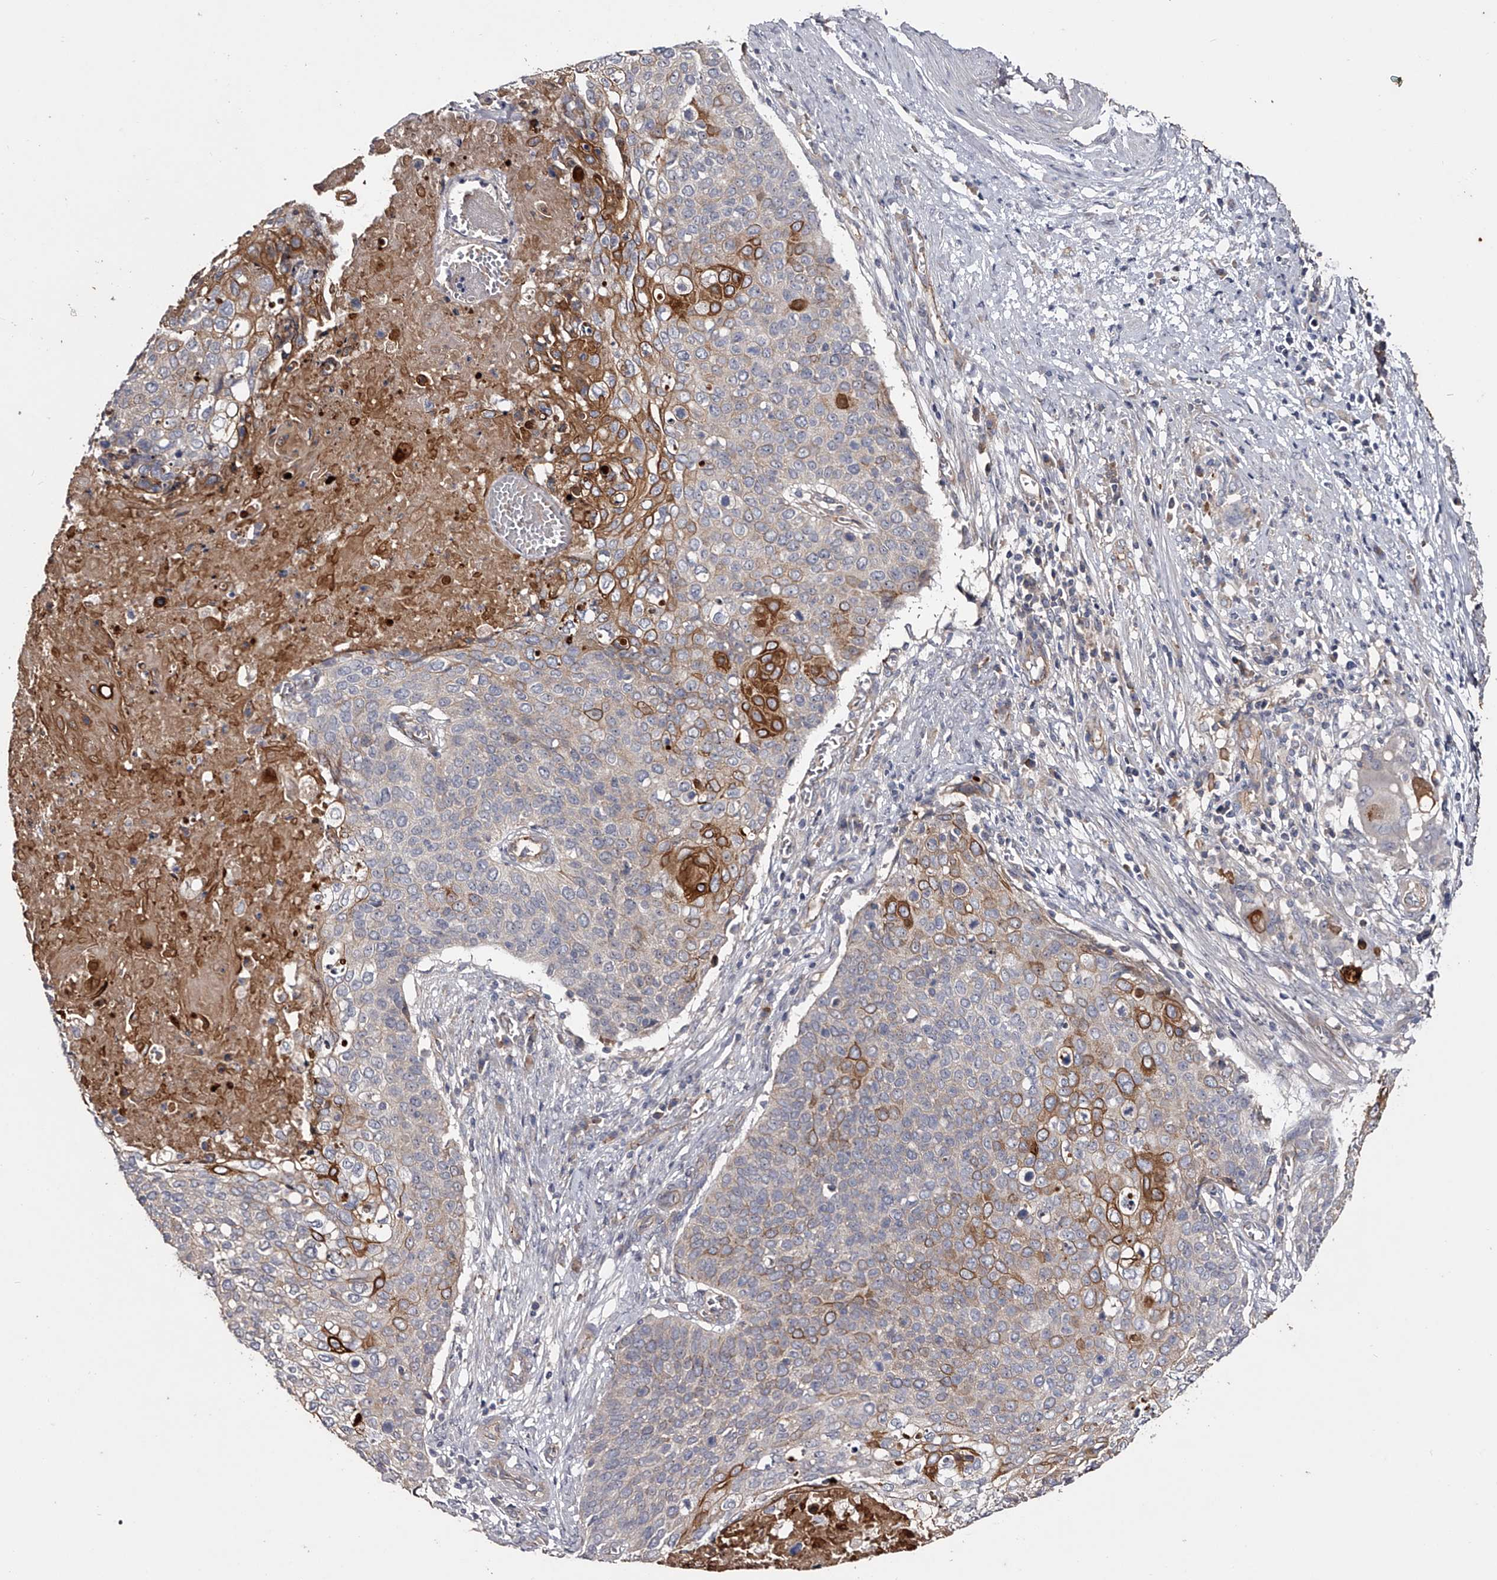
{"staining": {"intensity": "moderate", "quantity": "25%-75%", "location": "cytoplasmic/membranous"}, "tissue": "cervical cancer", "cell_type": "Tumor cells", "image_type": "cancer", "snomed": [{"axis": "morphology", "description": "Squamous cell carcinoma, NOS"}, {"axis": "topography", "description": "Cervix"}], "caption": "This photomicrograph displays immunohistochemistry (IHC) staining of cervical cancer (squamous cell carcinoma), with medium moderate cytoplasmic/membranous positivity in approximately 25%-75% of tumor cells.", "gene": "MDN1", "patient": {"sex": "female", "age": 39}}